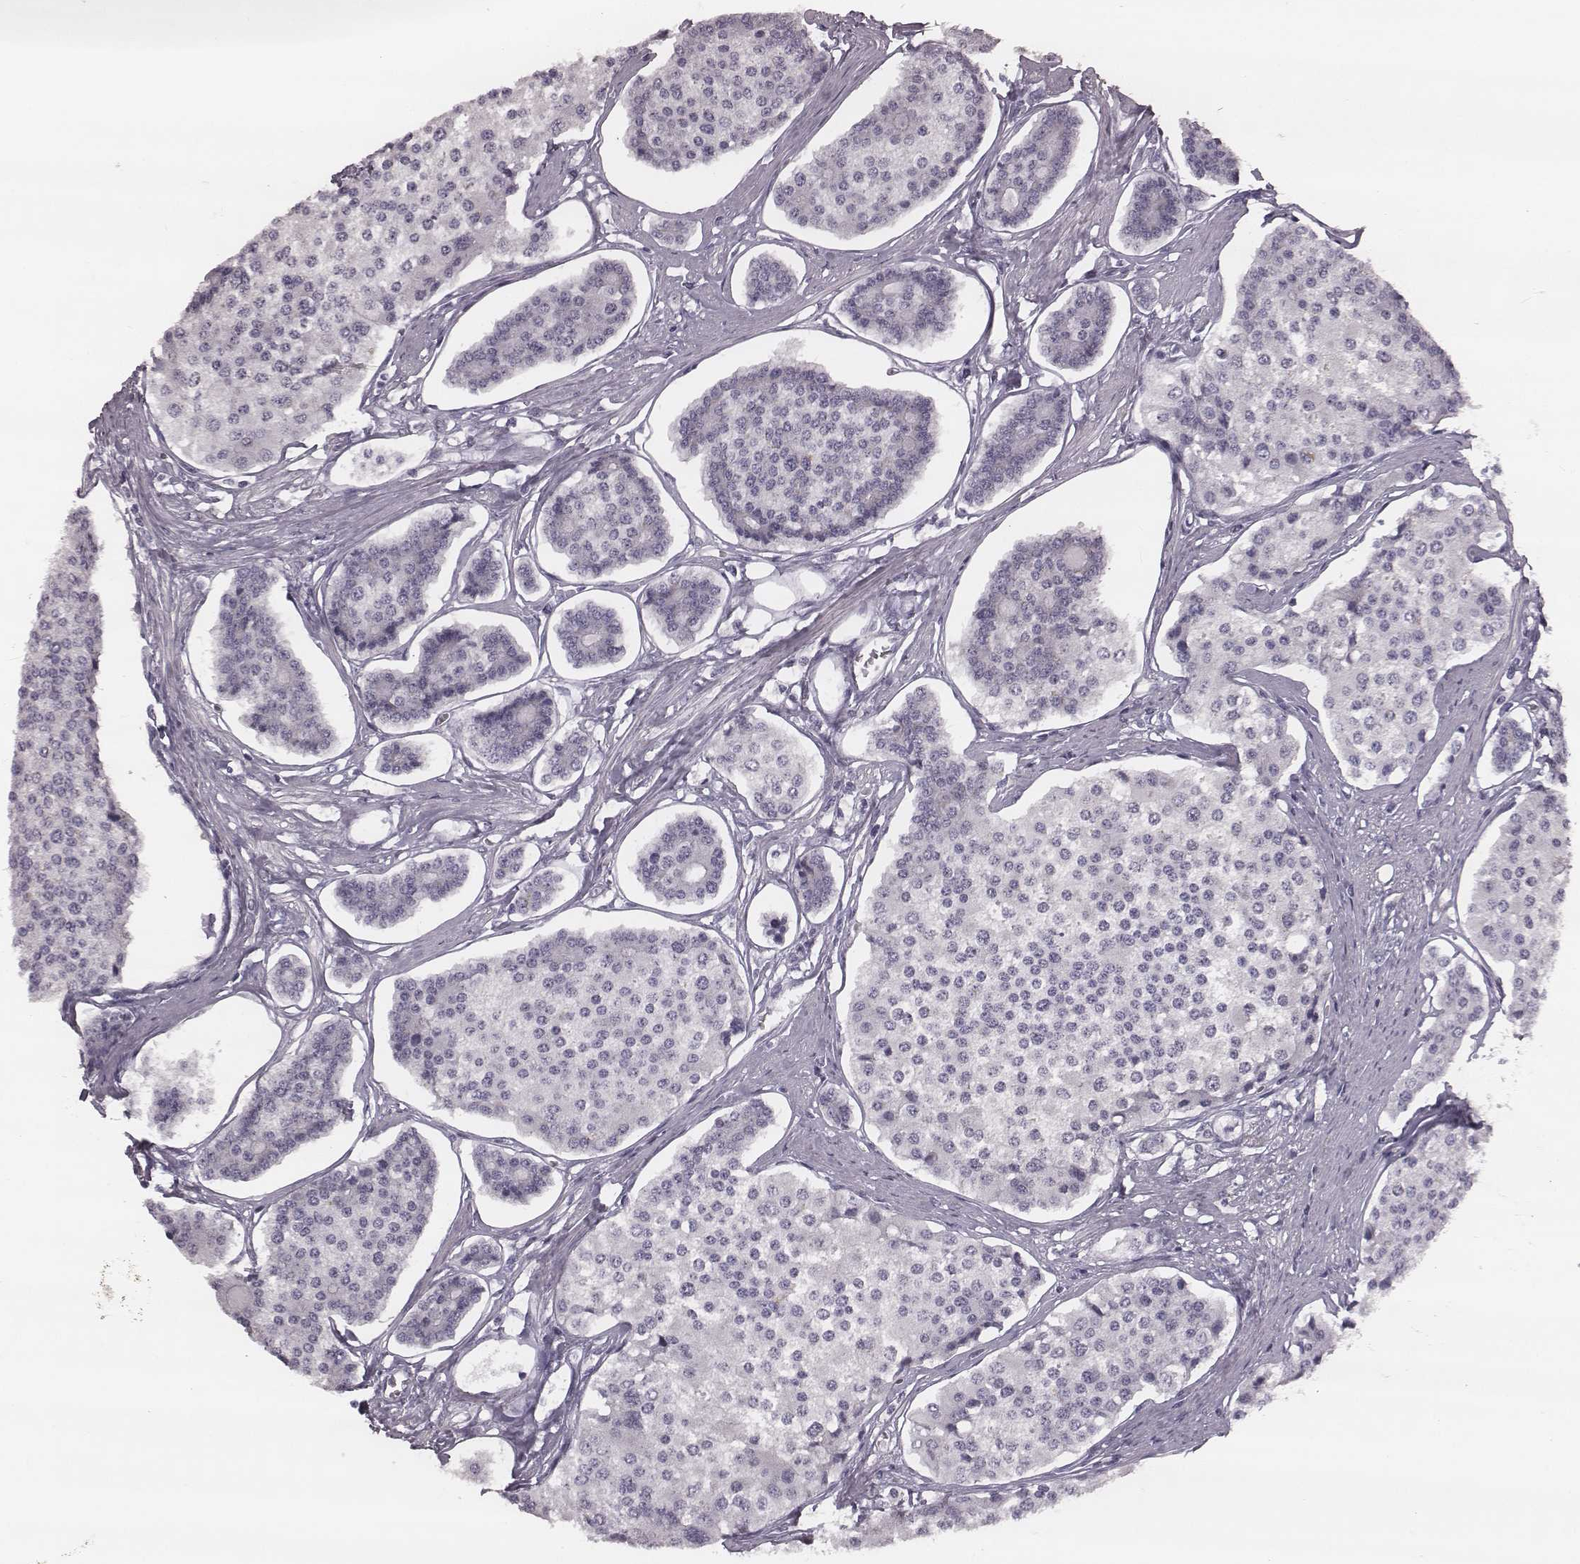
{"staining": {"intensity": "negative", "quantity": "none", "location": "none"}, "tissue": "carcinoid", "cell_type": "Tumor cells", "image_type": "cancer", "snomed": [{"axis": "morphology", "description": "Carcinoid, malignant, NOS"}, {"axis": "topography", "description": "Small intestine"}], "caption": "Tumor cells are negative for brown protein staining in malignant carcinoid.", "gene": "KRT74", "patient": {"sex": "female", "age": 65}}